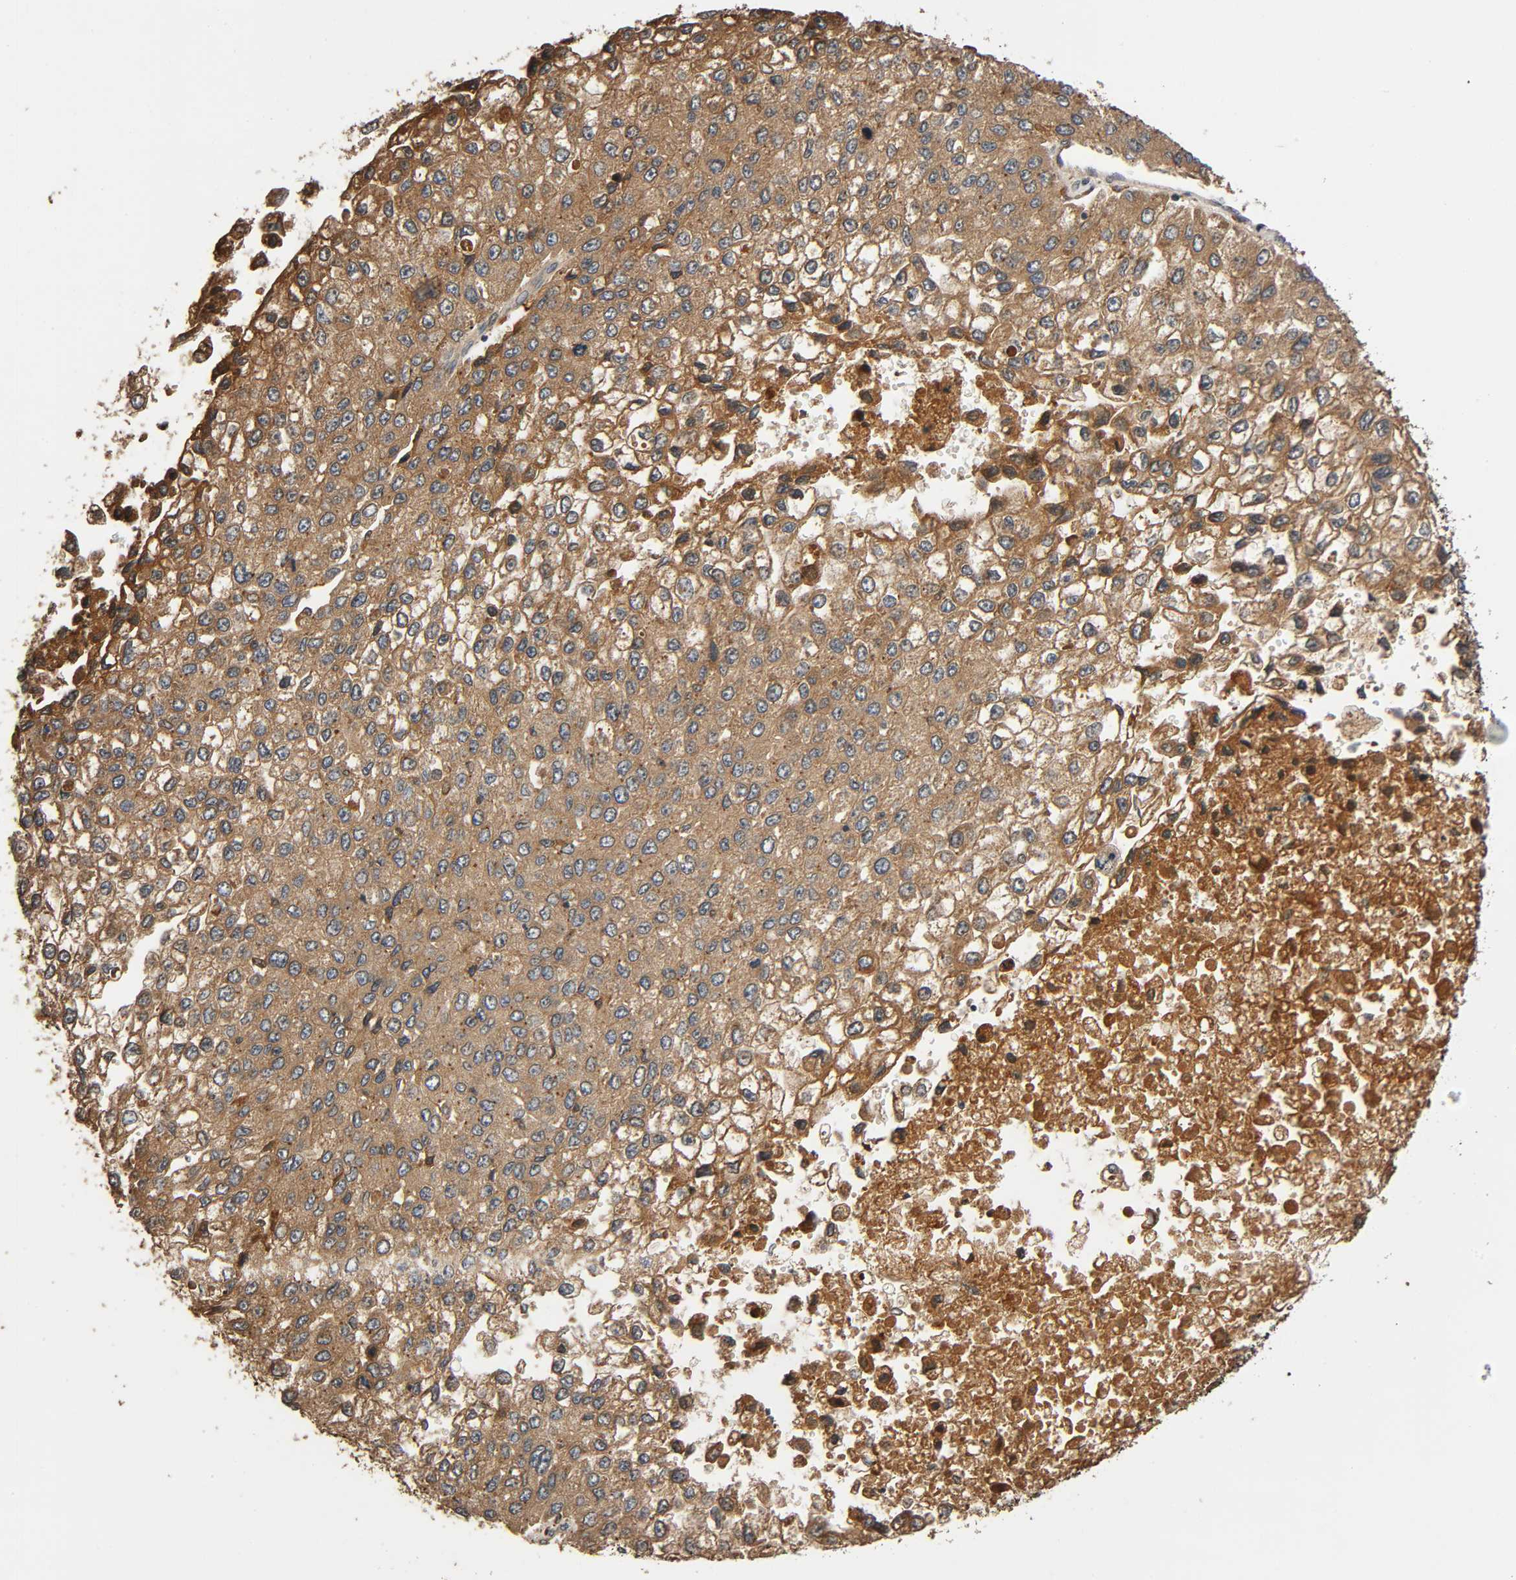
{"staining": {"intensity": "moderate", "quantity": ">75%", "location": "cytoplasmic/membranous"}, "tissue": "liver cancer", "cell_type": "Tumor cells", "image_type": "cancer", "snomed": [{"axis": "morphology", "description": "Carcinoma, Hepatocellular, NOS"}, {"axis": "topography", "description": "Liver"}], "caption": "A brown stain shows moderate cytoplasmic/membranous expression of a protein in liver hepatocellular carcinoma tumor cells.", "gene": "MAP3K8", "patient": {"sex": "female", "age": 66}}